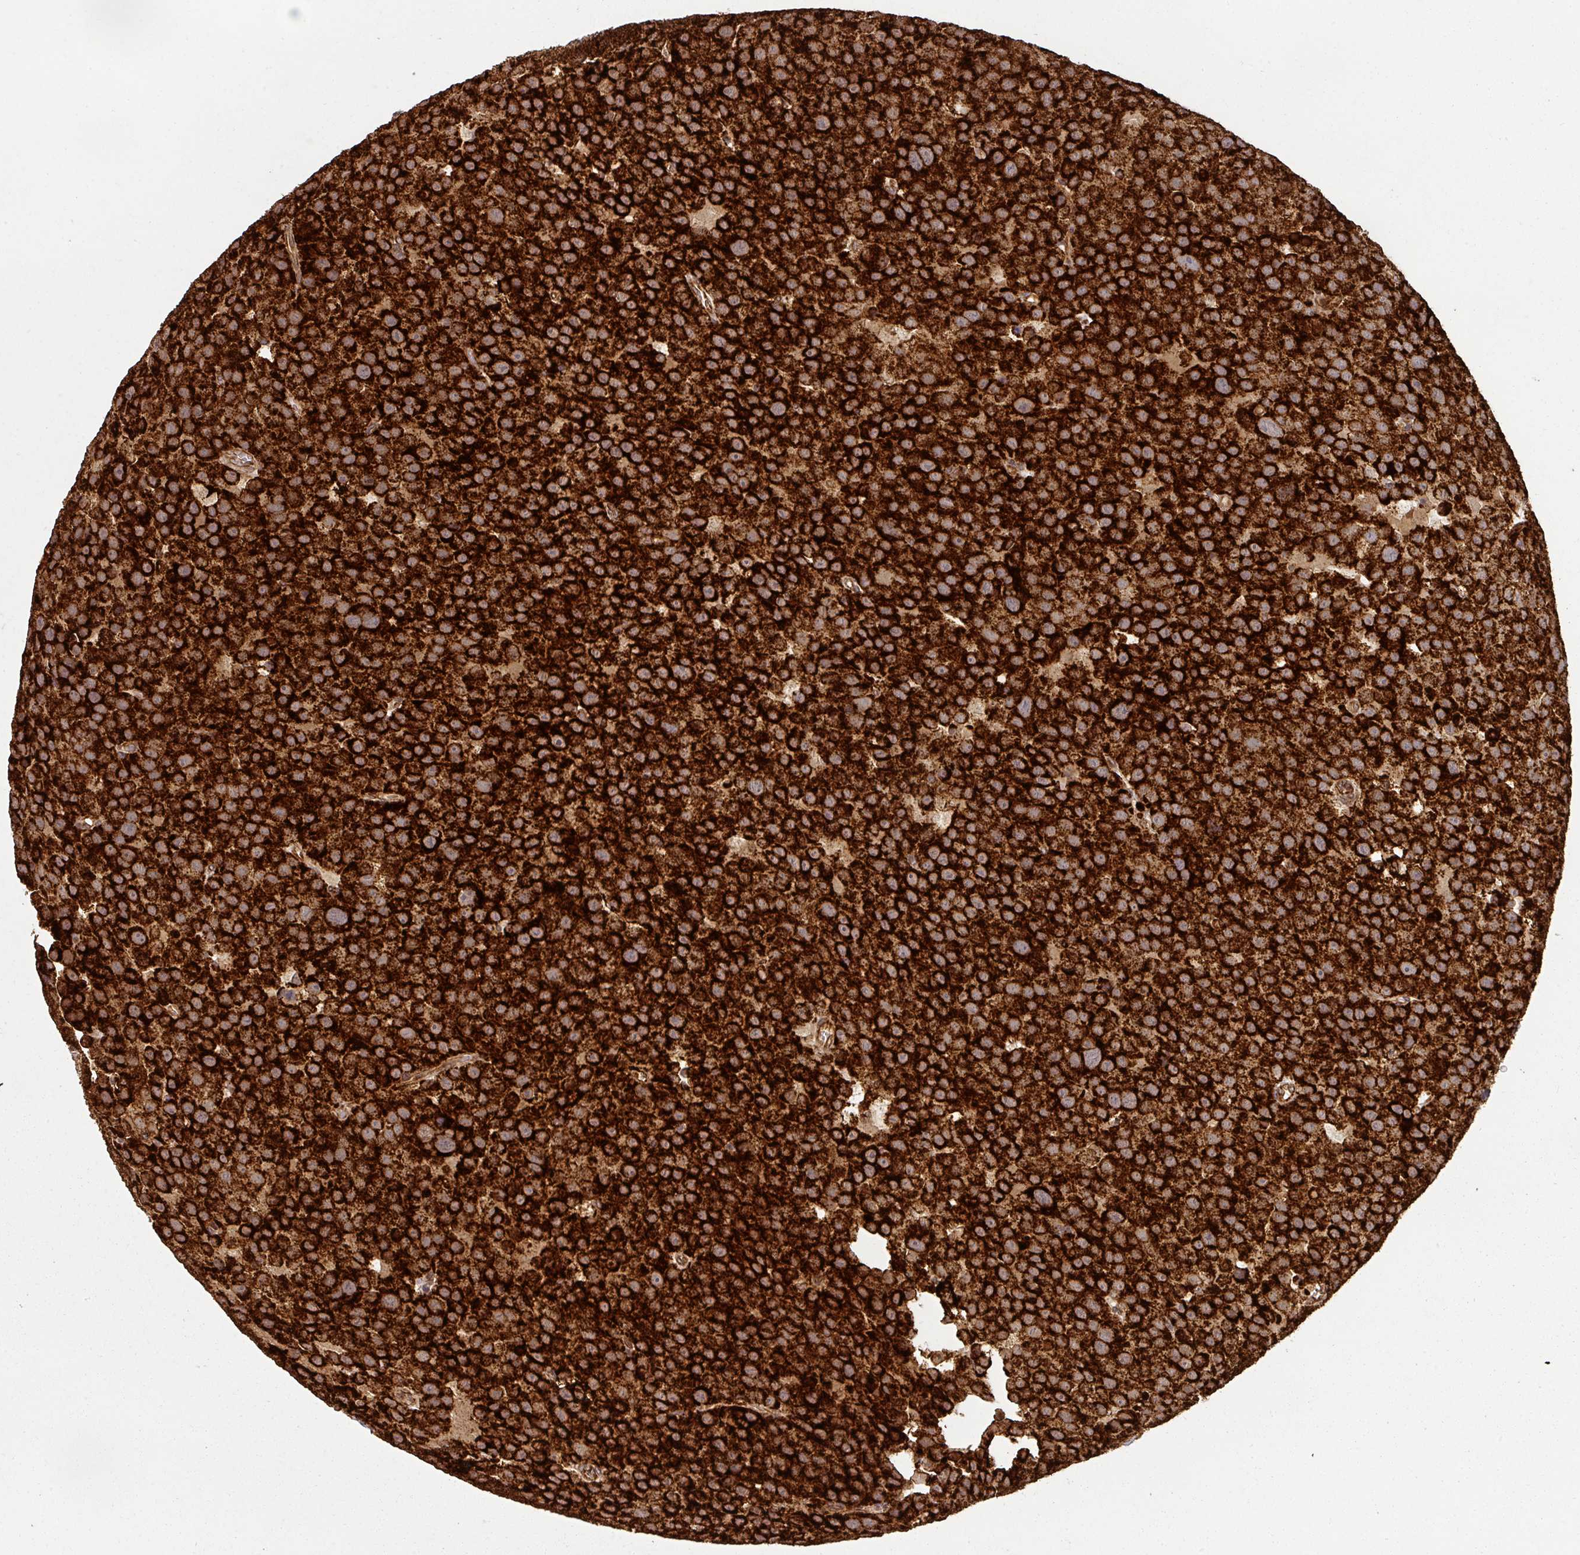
{"staining": {"intensity": "strong", "quantity": ">75%", "location": "cytoplasmic/membranous"}, "tissue": "testis cancer", "cell_type": "Tumor cells", "image_type": "cancer", "snomed": [{"axis": "morphology", "description": "Seminoma, NOS"}, {"axis": "topography", "description": "Testis"}], "caption": "Protein expression by immunohistochemistry (IHC) demonstrates strong cytoplasmic/membranous expression in approximately >75% of tumor cells in testis cancer.", "gene": "TRAP1", "patient": {"sex": "male", "age": 71}}